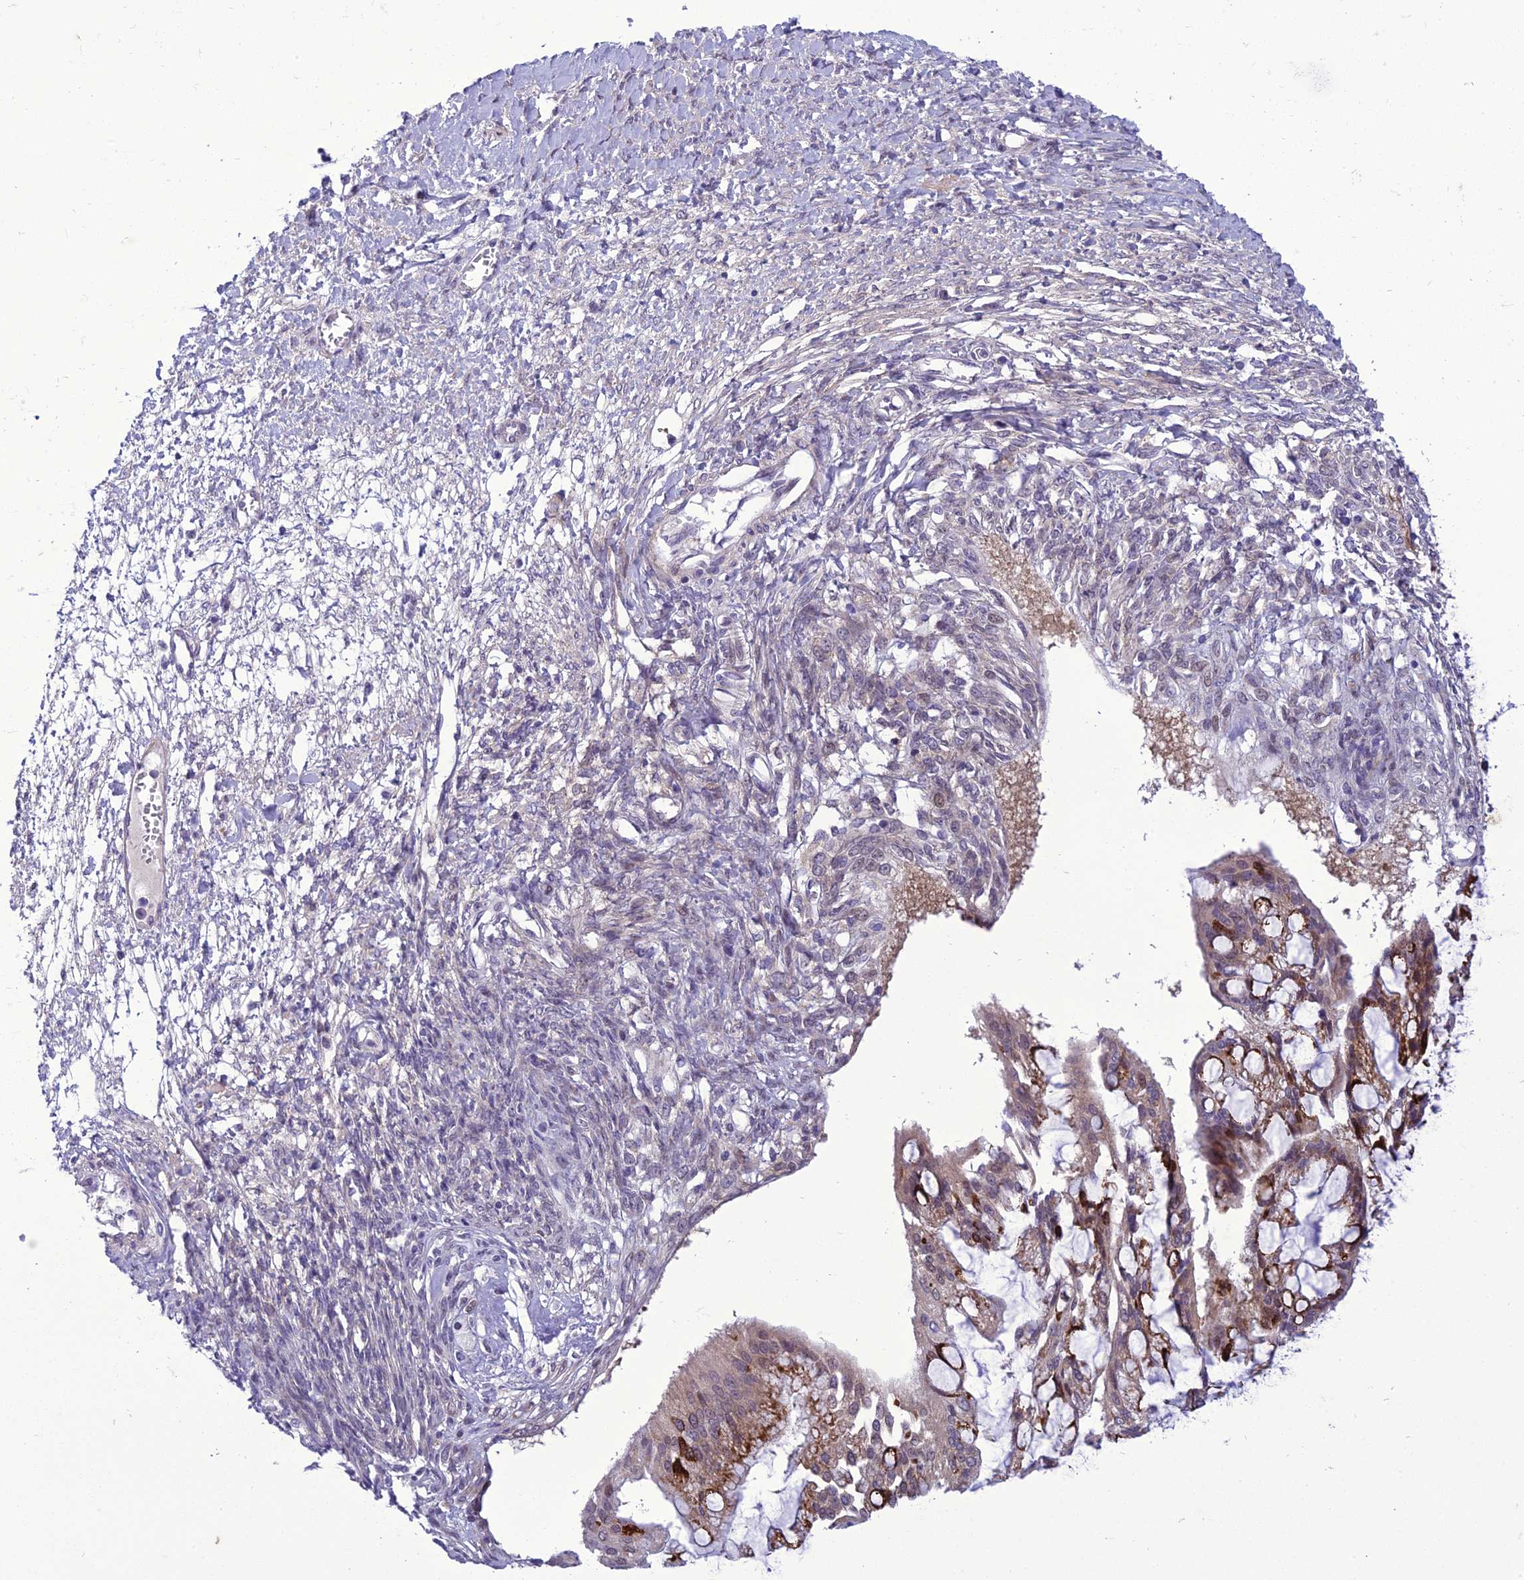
{"staining": {"intensity": "strong", "quantity": "25%-75%", "location": "cytoplasmic/membranous"}, "tissue": "ovarian cancer", "cell_type": "Tumor cells", "image_type": "cancer", "snomed": [{"axis": "morphology", "description": "Cystadenocarcinoma, mucinous, NOS"}, {"axis": "topography", "description": "Ovary"}], "caption": "Ovarian cancer stained with a brown dye reveals strong cytoplasmic/membranous positive staining in approximately 25%-75% of tumor cells.", "gene": "GAB4", "patient": {"sex": "female", "age": 73}}